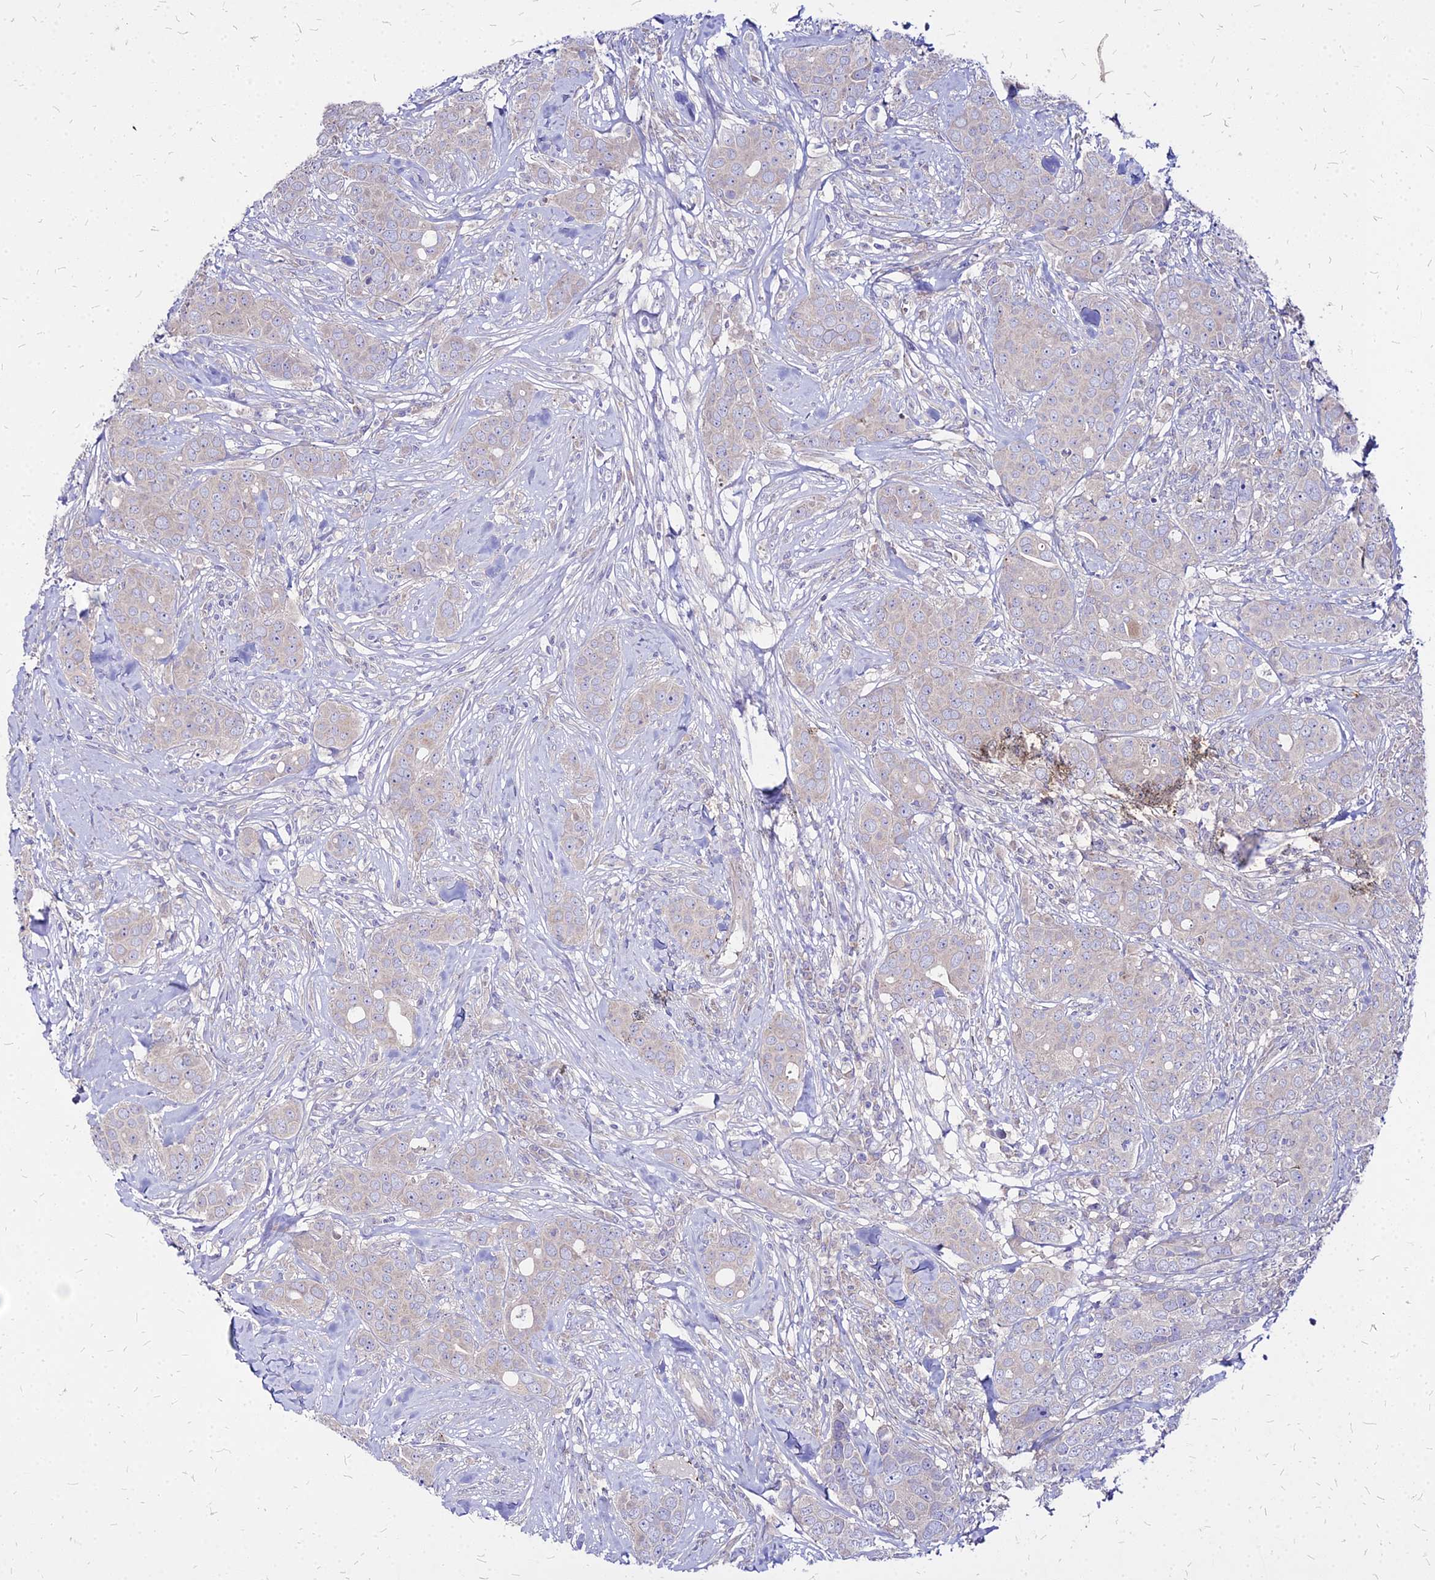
{"staining": {"intensity": "negative", "quantity": "none", "location": "none"}, "tissue": "breast cancer", "cell_type": "Tumor cells", "image_type": "cancer", "snomed": [{"axis": "morphology", "description": "Duct carcinoma"}, {"axis": "topography", "description": "Breast"}], "caption": "DAB immunohistochemical staining of breast cancer demonstrates no significant positivity in tumor cells.", "gene": "COMMD10", "patient": {"sex": "female", "age": 43}}